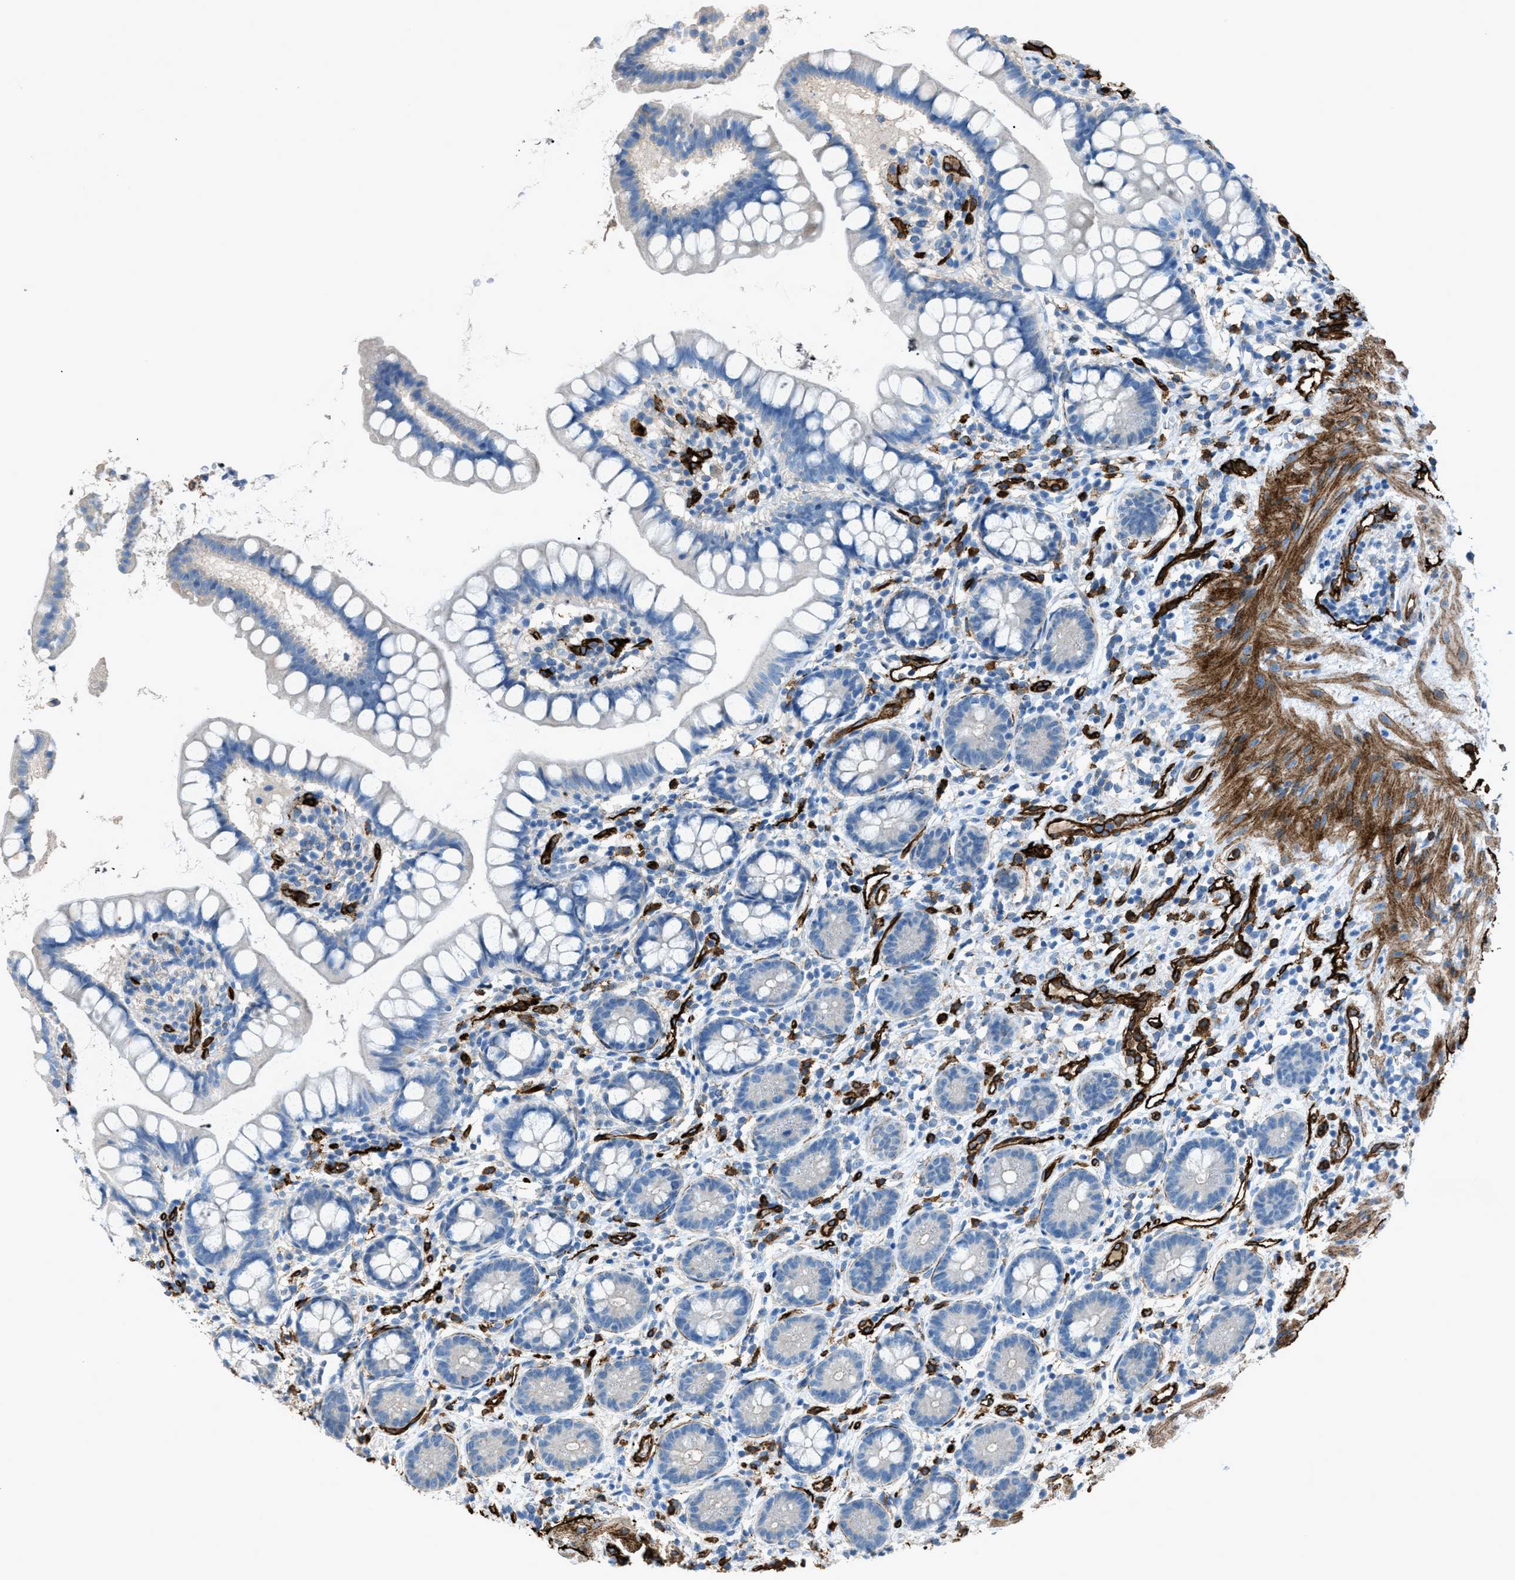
{"staining": {"intensity": "negative", "quantity": "none", "location": "none"}, "tissue": "small intestine", "cell_type": "Glandular cells", "image_type": "normal", "snomed": [{"axis": "morphology", "description": "Normal tissue, NOS"}, {"axis": "topography", "description": "Small intestine"}], "caption": "Immunohistochemical staining of normal human small intestine demonstrates no significant expression in glandular cells. (DAB (3,3'-diaminobenzidine) immunohistochemistry visualized using brightfield microscopy, high magnification).", "gene": "SLC22A15", "patient": {"sex": "female", "age": 84}}